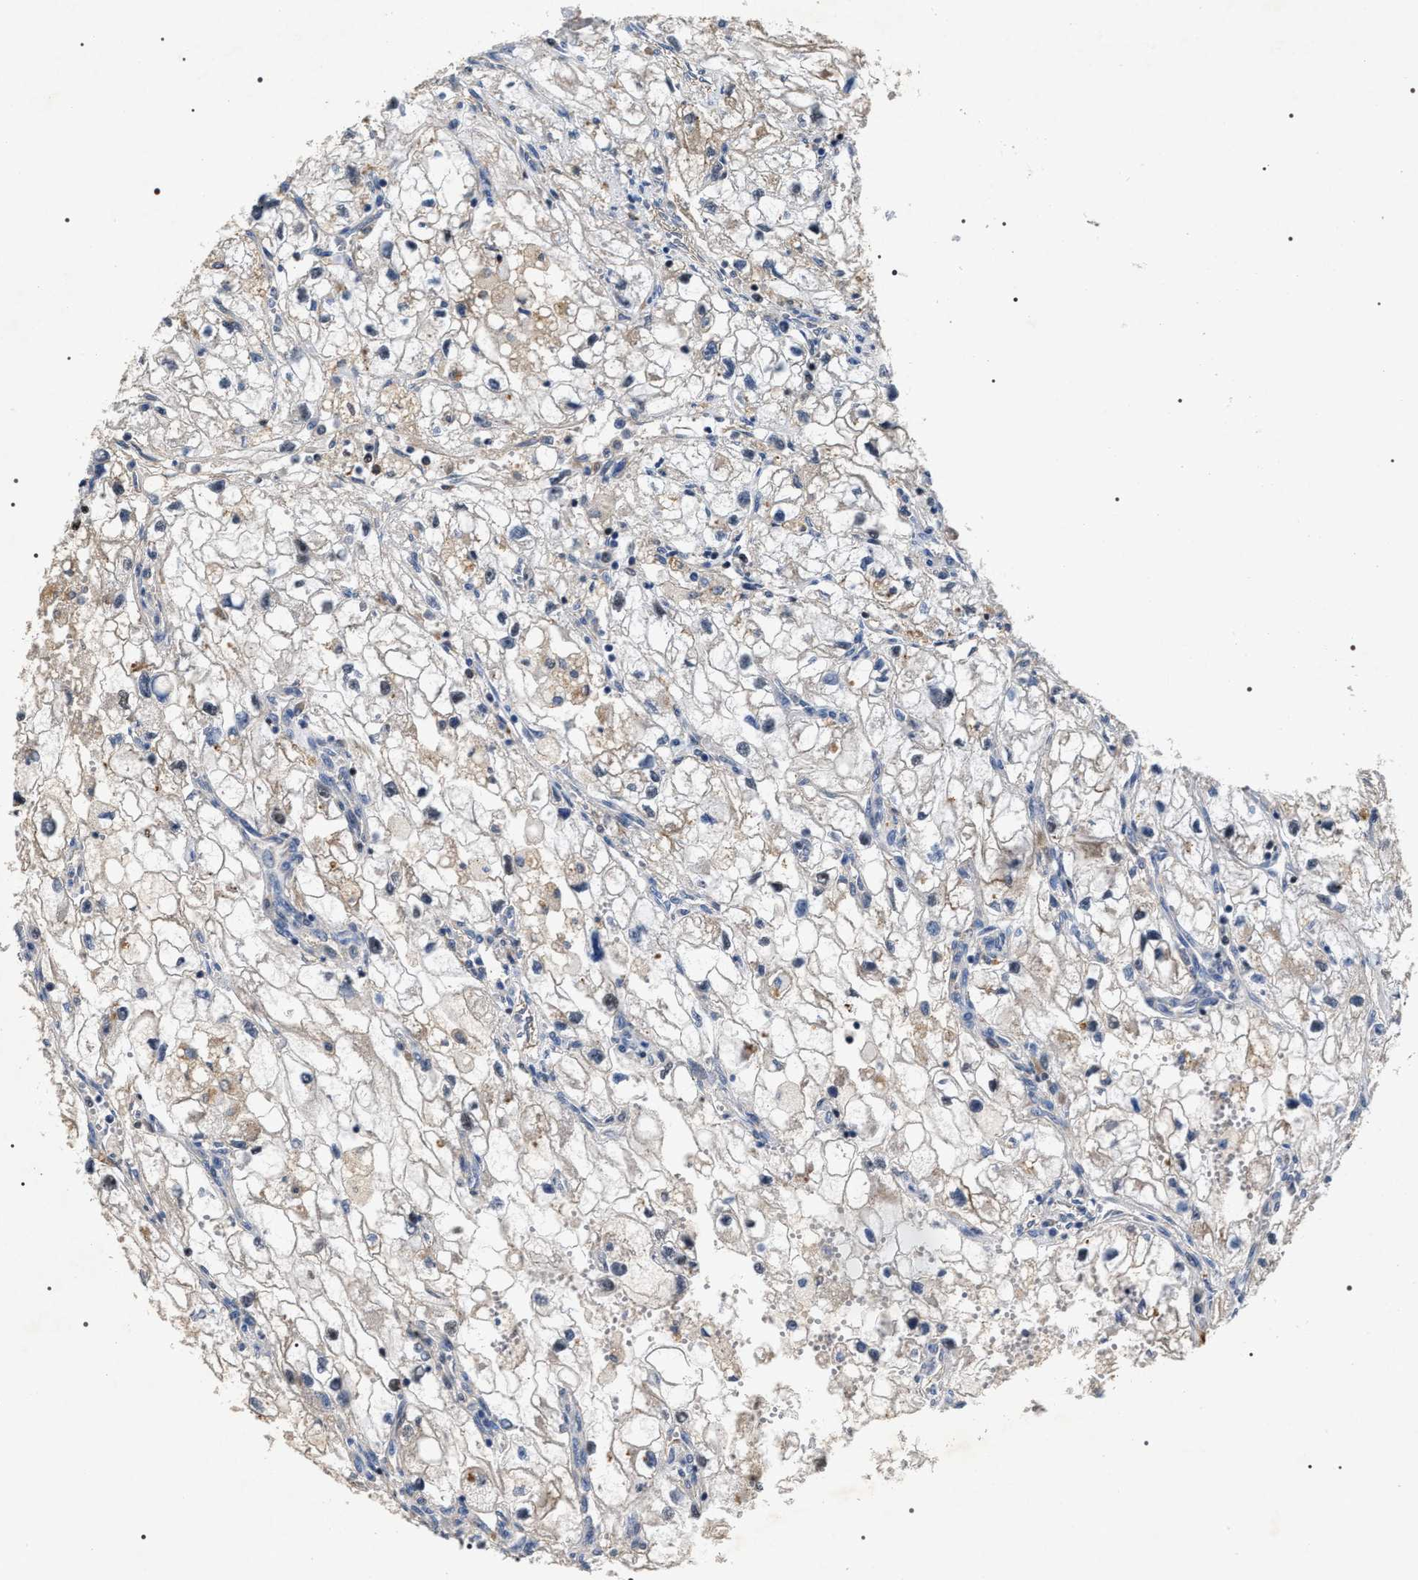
{"staining": {"intensity": "weak", "quantity": "<25%", "location": "cytoplasmic/membranous"}, "tissue": "renal cancer", "cell_type": "Tumor cells", "image_type": "cancer", "snomed": [{"axis": "morphology", "description": "Adenocarcinoma, NOS"}, {"axis": "topography", "description": "Kidney"}], "caption": "IHC micrograph of renal adenocarcinoma stained for a protein (brown), which reveals no expression in tumor cells.", "gene": "C7orf25", "patient": {"sex": "female", "age": 70}}